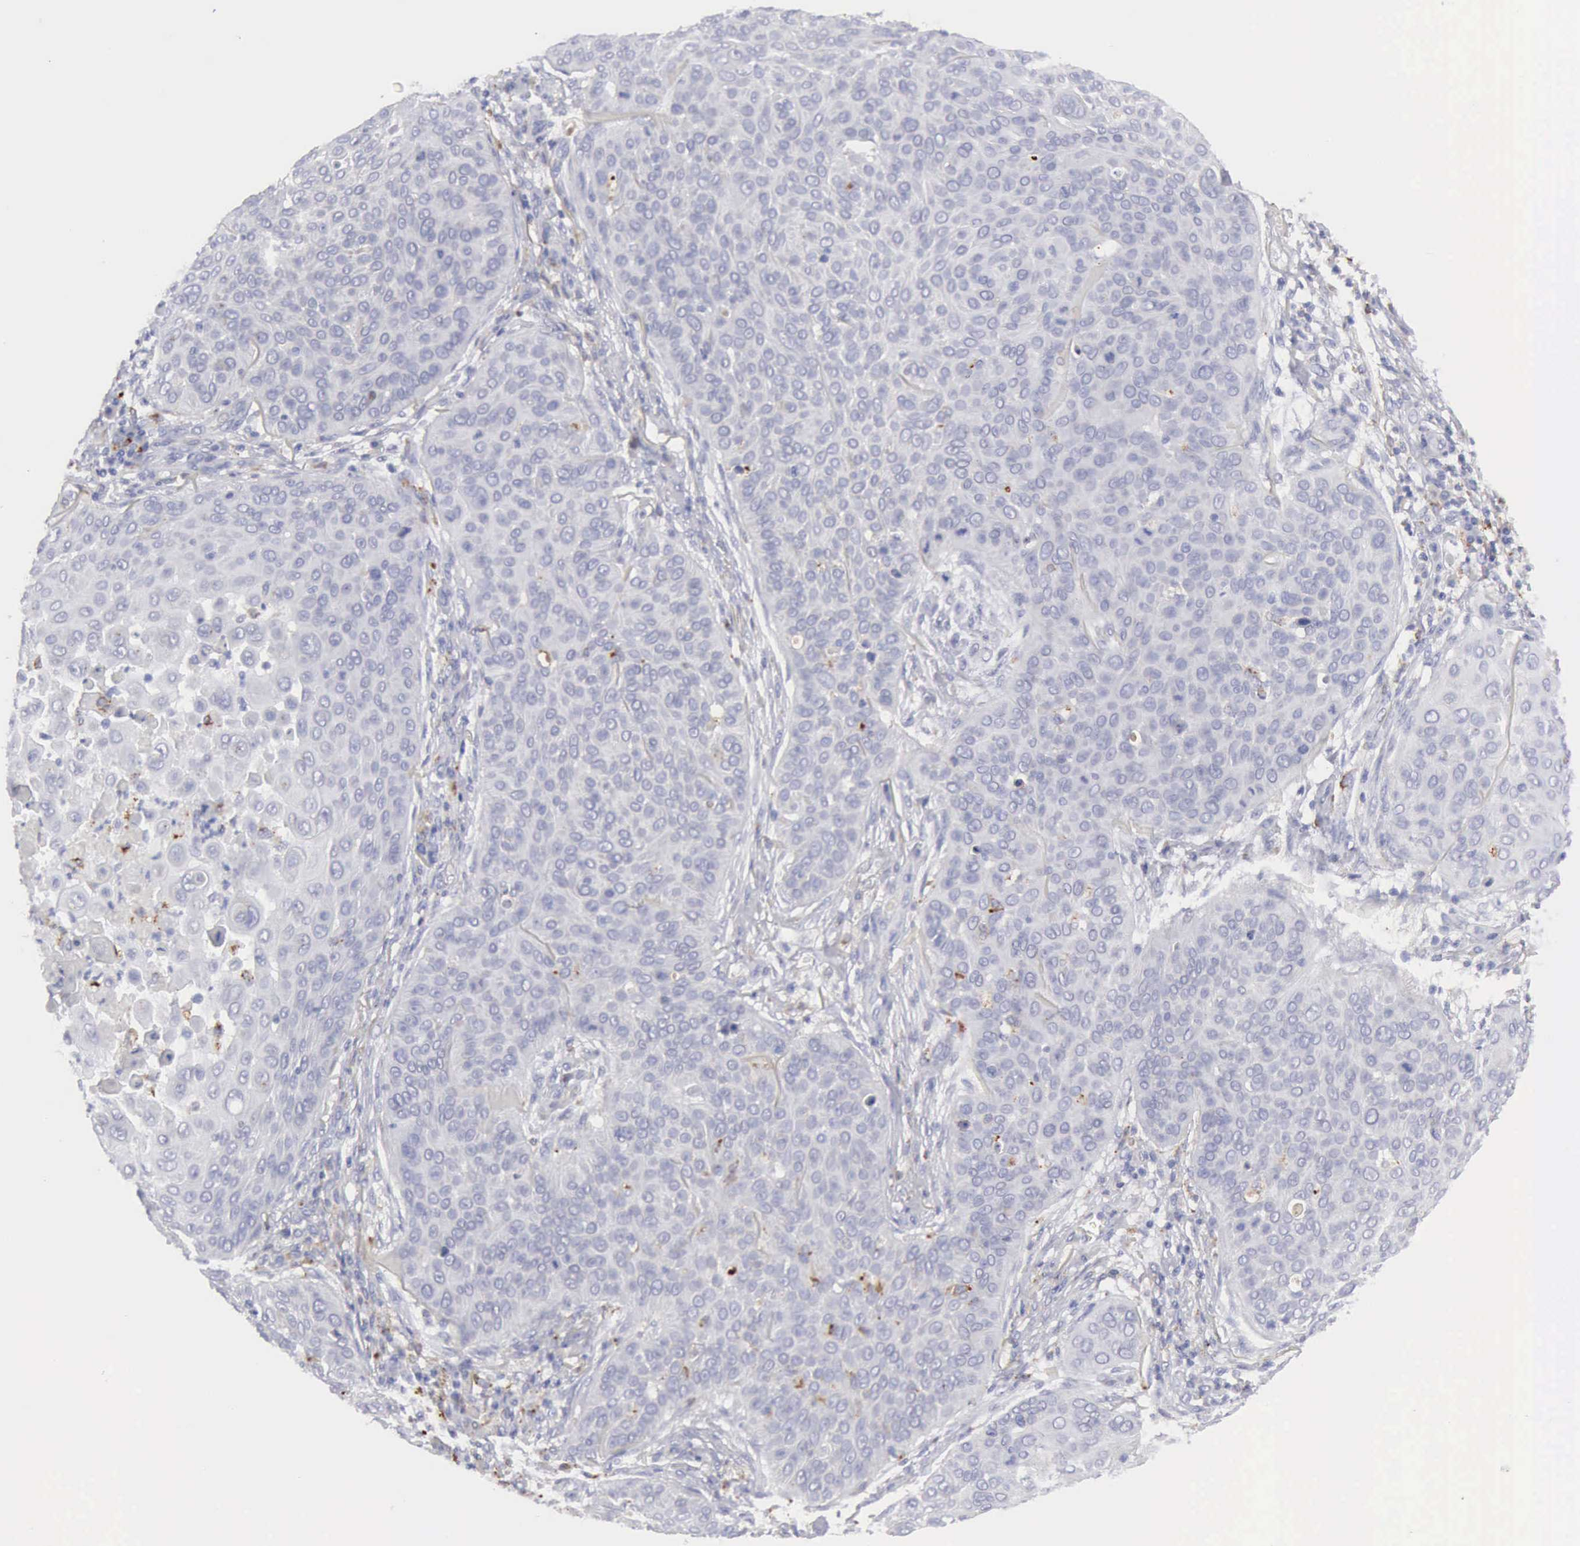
{"staining": {"intensity": "negative", "quantity": "none", "location": "none"}, "tissue": "skin cancer", "cell_type": "Tumor cells", "image_type": "cancer", "snomed": [{"axis": "morphology", "description": "Squamous cell carcinoma, NOS"}, {"axis": "topography", "description": "Skin"}], "caption": "Immunohistochemistry of skin cancer shows no expression in tumor cells.", "gene": "CTSS", "patient": {"sex": "male", "age": 82}}